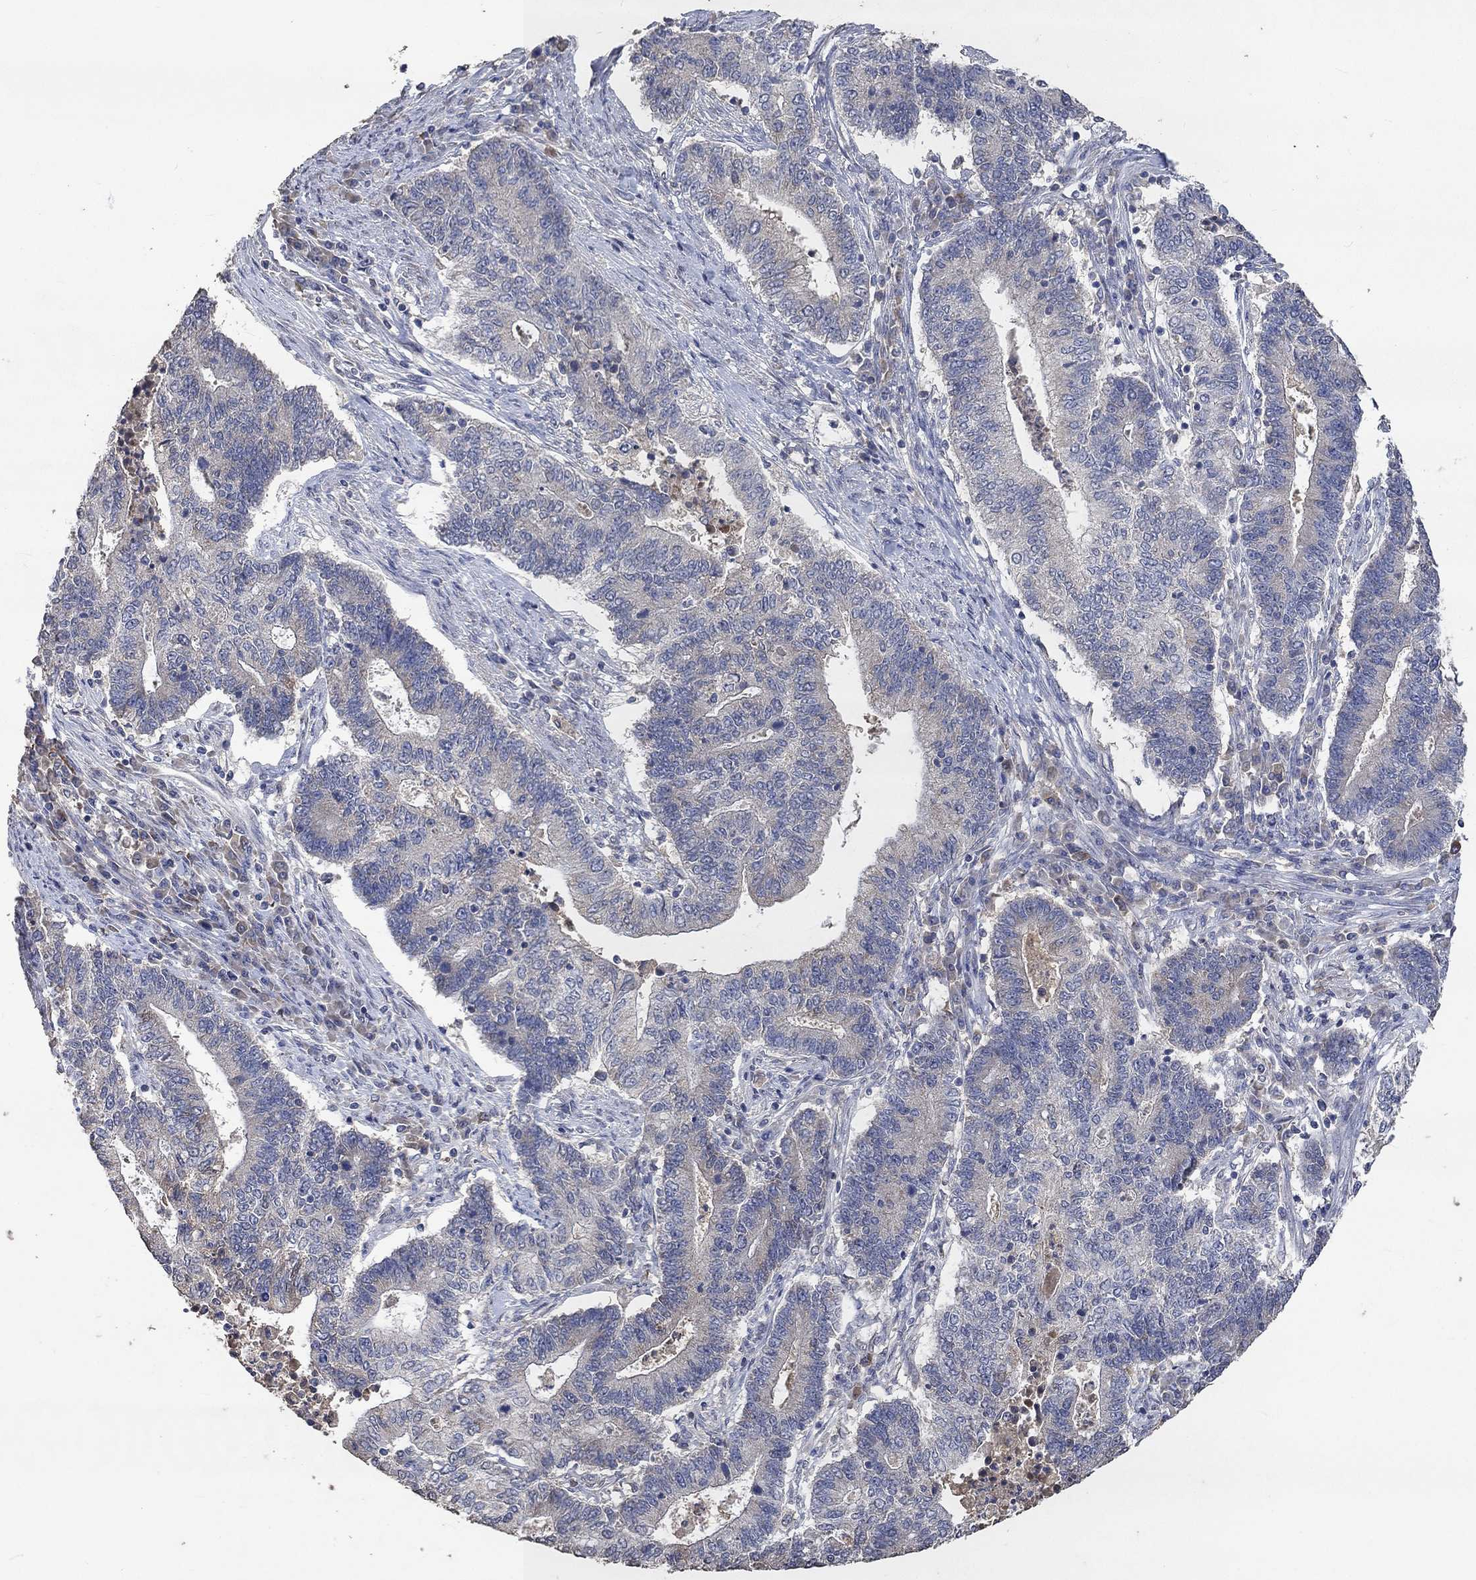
{"staining": {"intensity": "negative", "quantity": "none", "location": "none"}, "tissue": "endometrial cancer", "cell_type": "Tumor cells", "image_type": "cancer", "snomed": [{"axis": "morphology", "description": "Adenocarcinoma, NOS"}, {"axis": "topography", "description": "Uterus"}, {"axis": "topography", "description": "Endometrium"}], "caption": "A histopathology image of human adenocarcinoma (endometrial) is negative for staining in tumor cells. (DAB (3,3'-diaminobenzidine) IHC, high magnification).", "gene": "PTPN20", "patient": {"sex": "female", "age": 54}}